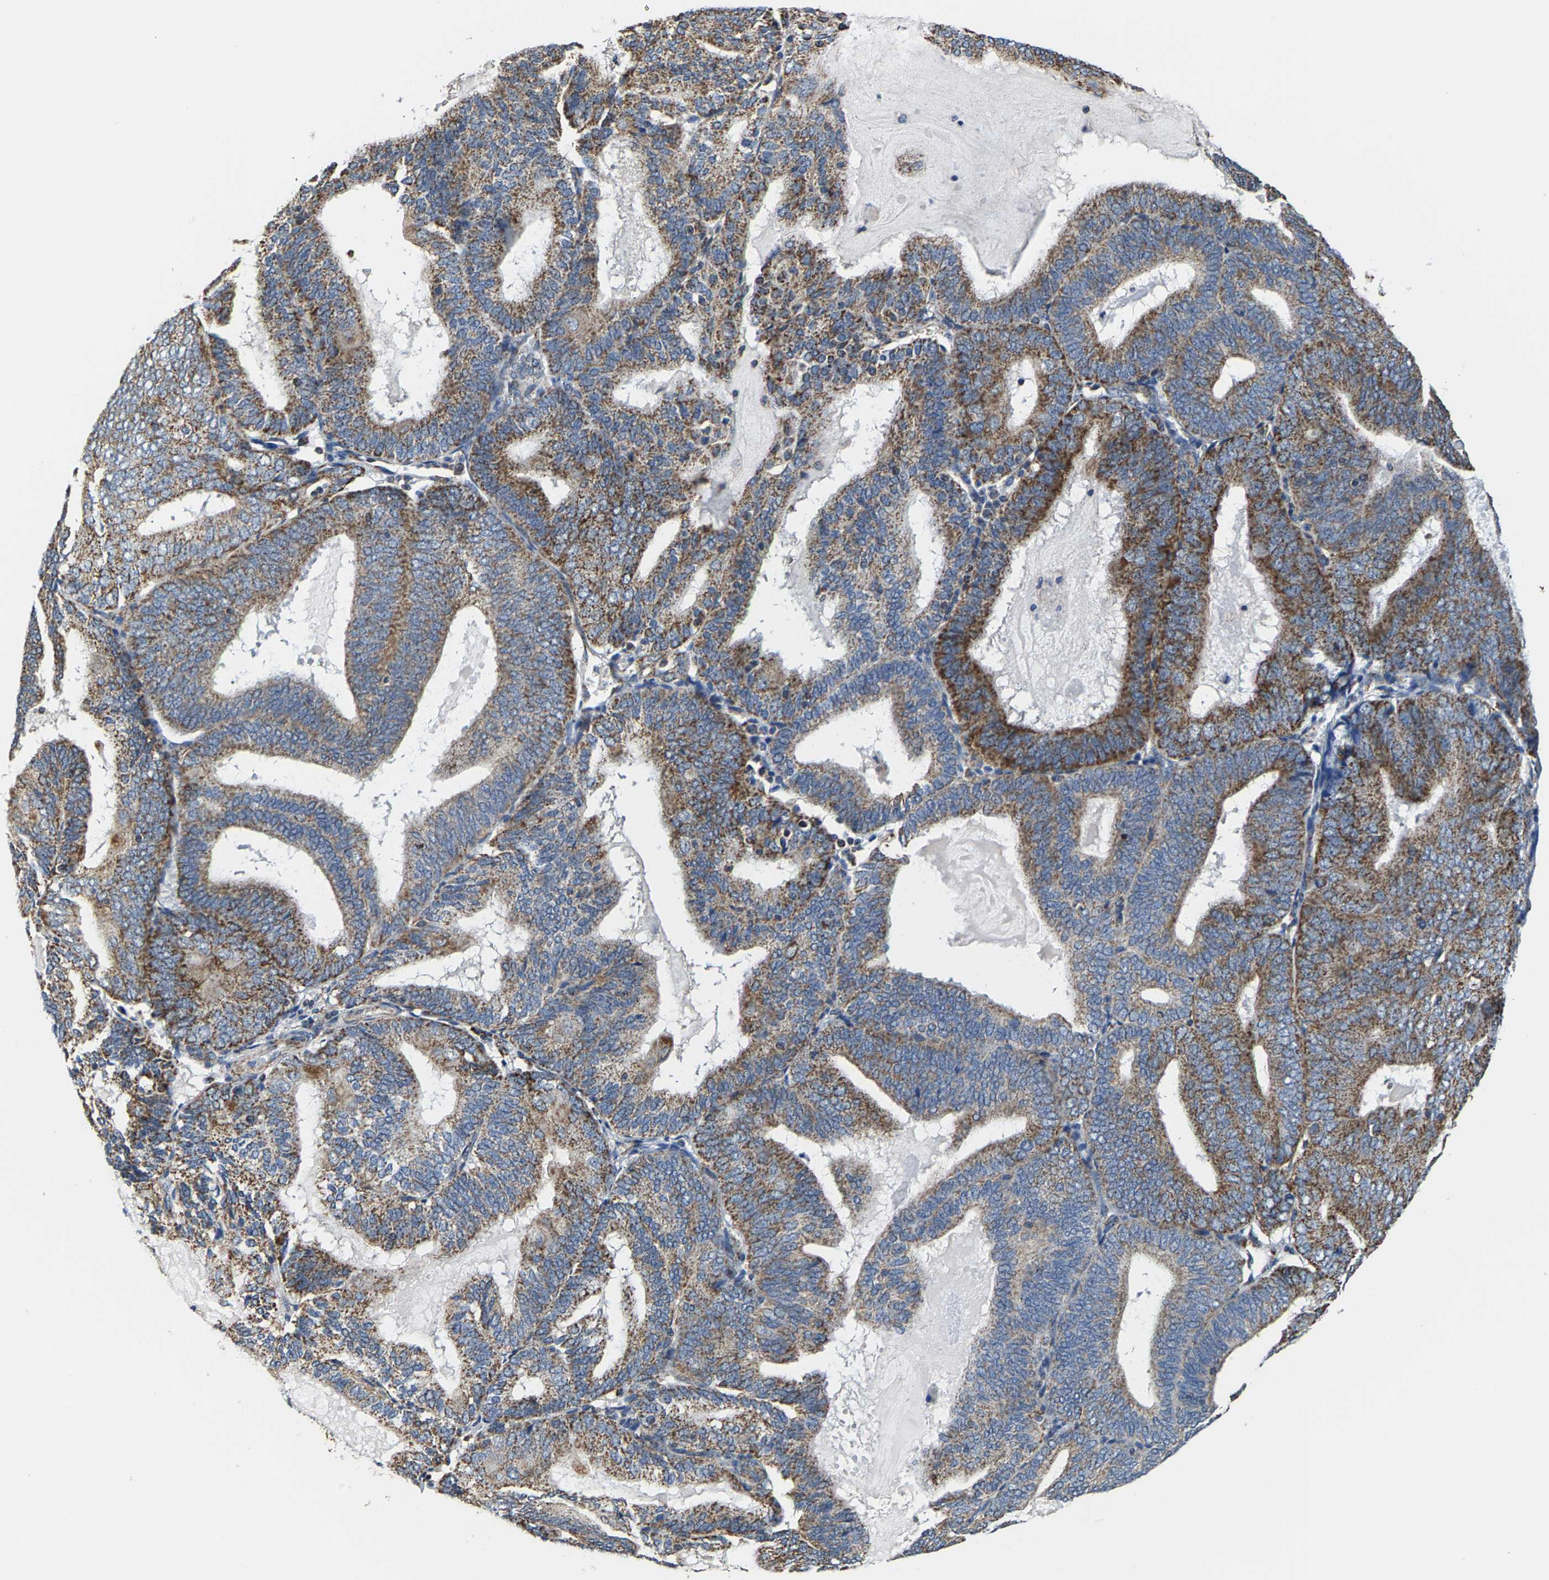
{"staining": {"intensity": "moderate", "quantity": ">75%", "location": "cytoplasmic/membranous"}, "tissue": "endometrial cancer", "cell_type": "Tumor cells", "image_type": "cancer", "snomed": [{"axis": "morphology", "description": "Adenocarcinoma, NOS"}, {"axis": "topography", "description": "Endometrium"}], "caption": "DAB immunohistochemical staining of adenocarcinoma (endometrial) exhibits moderate cytoplasmic/membranous protein expression in about >75% of tumor cells.", "gene": "SHMT2", "patient": {"sex": "female", "age": 81}}